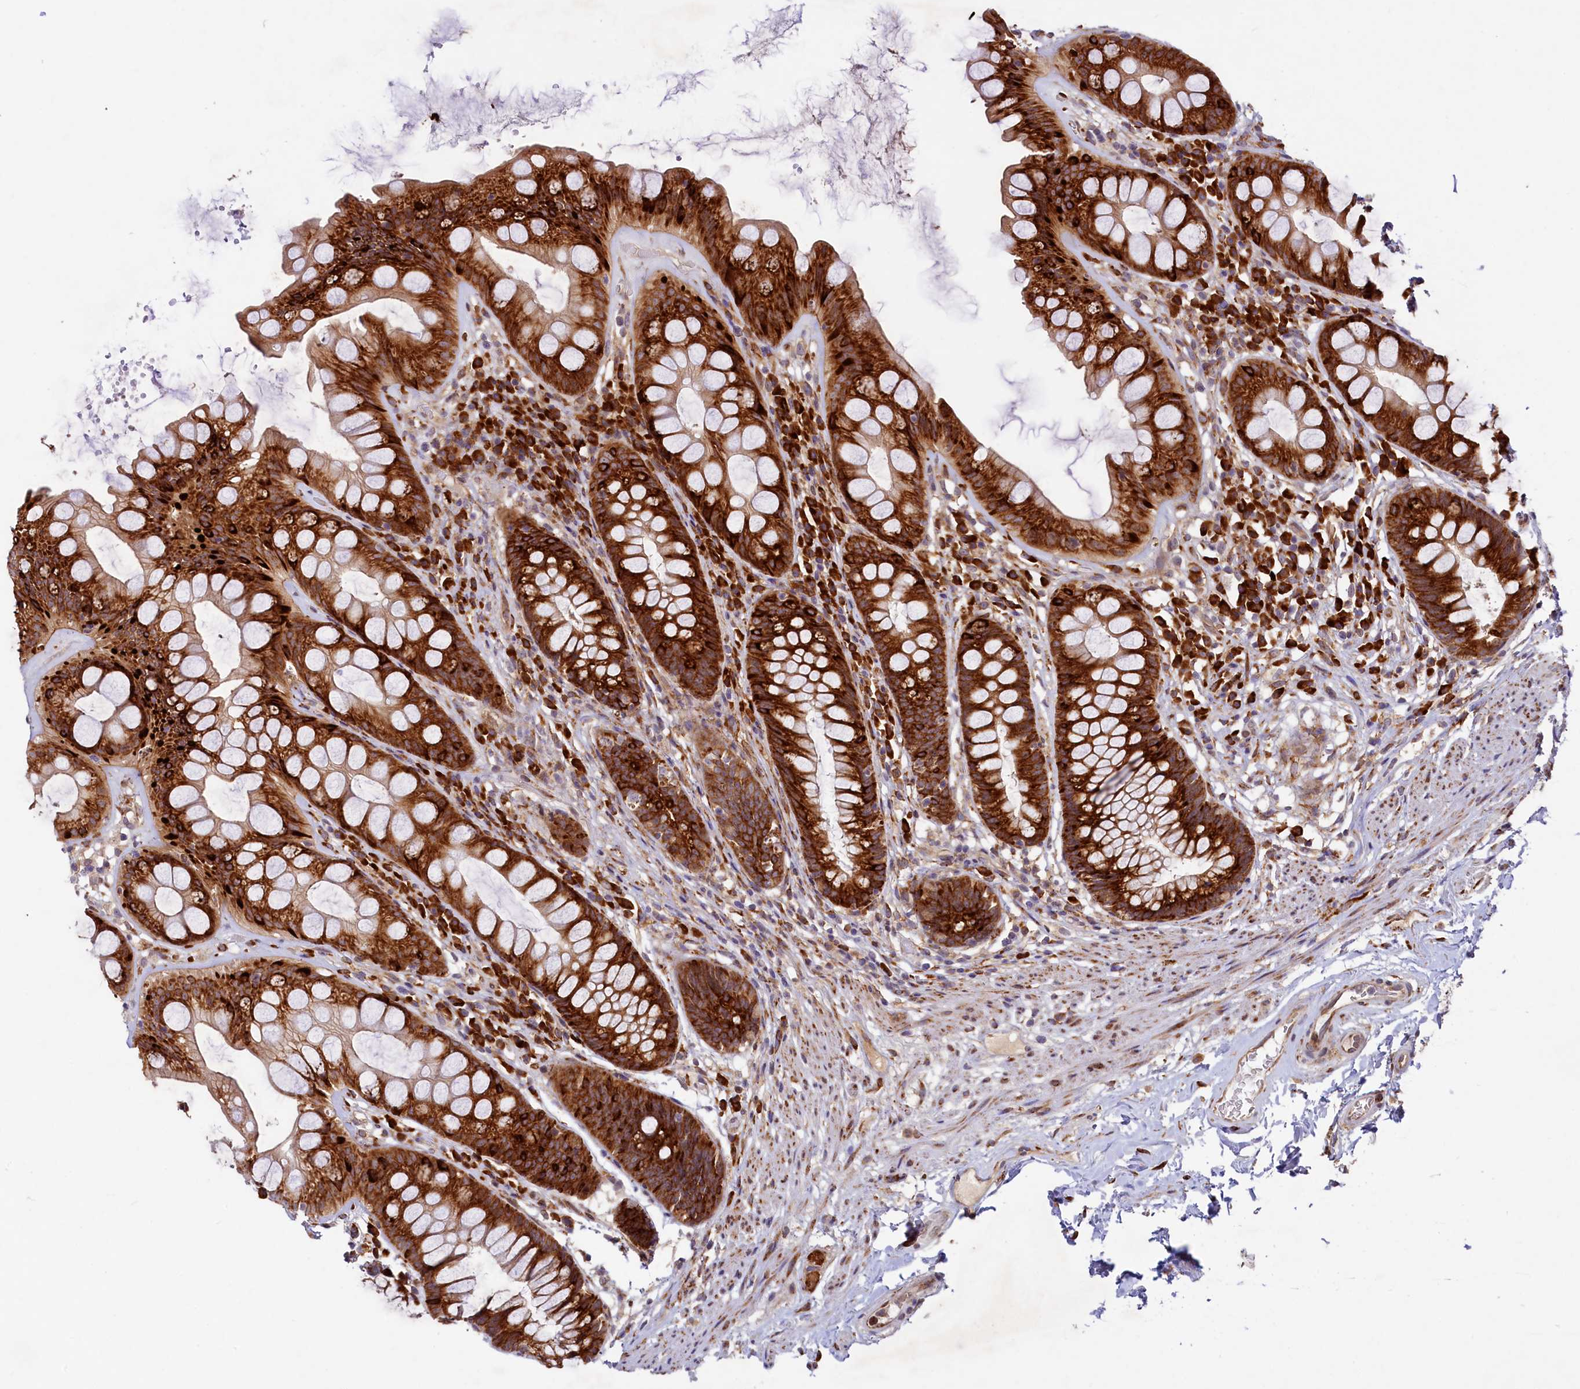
{"staining": {"intensity": "strong", "quantity": ">75%", "location": "cytoplasmic/membranous"}, "tissue": "rectum", "cell_type": "Glandular cells", "image_type": "normal", "snomed": [{"axis": "morphology", "description": "Normal tissue, NOS"}, {"axis": "topography", "description": "Rectum"}], "caption": "The histopathology image reveals immunohistochemical staining of normal rectum. There is strong cytoplasmic/membranous positivity is present in approximately >75% of glandular cells.", "gene": "SSC5D", "patient": {"sex": "male", "age": 74}}